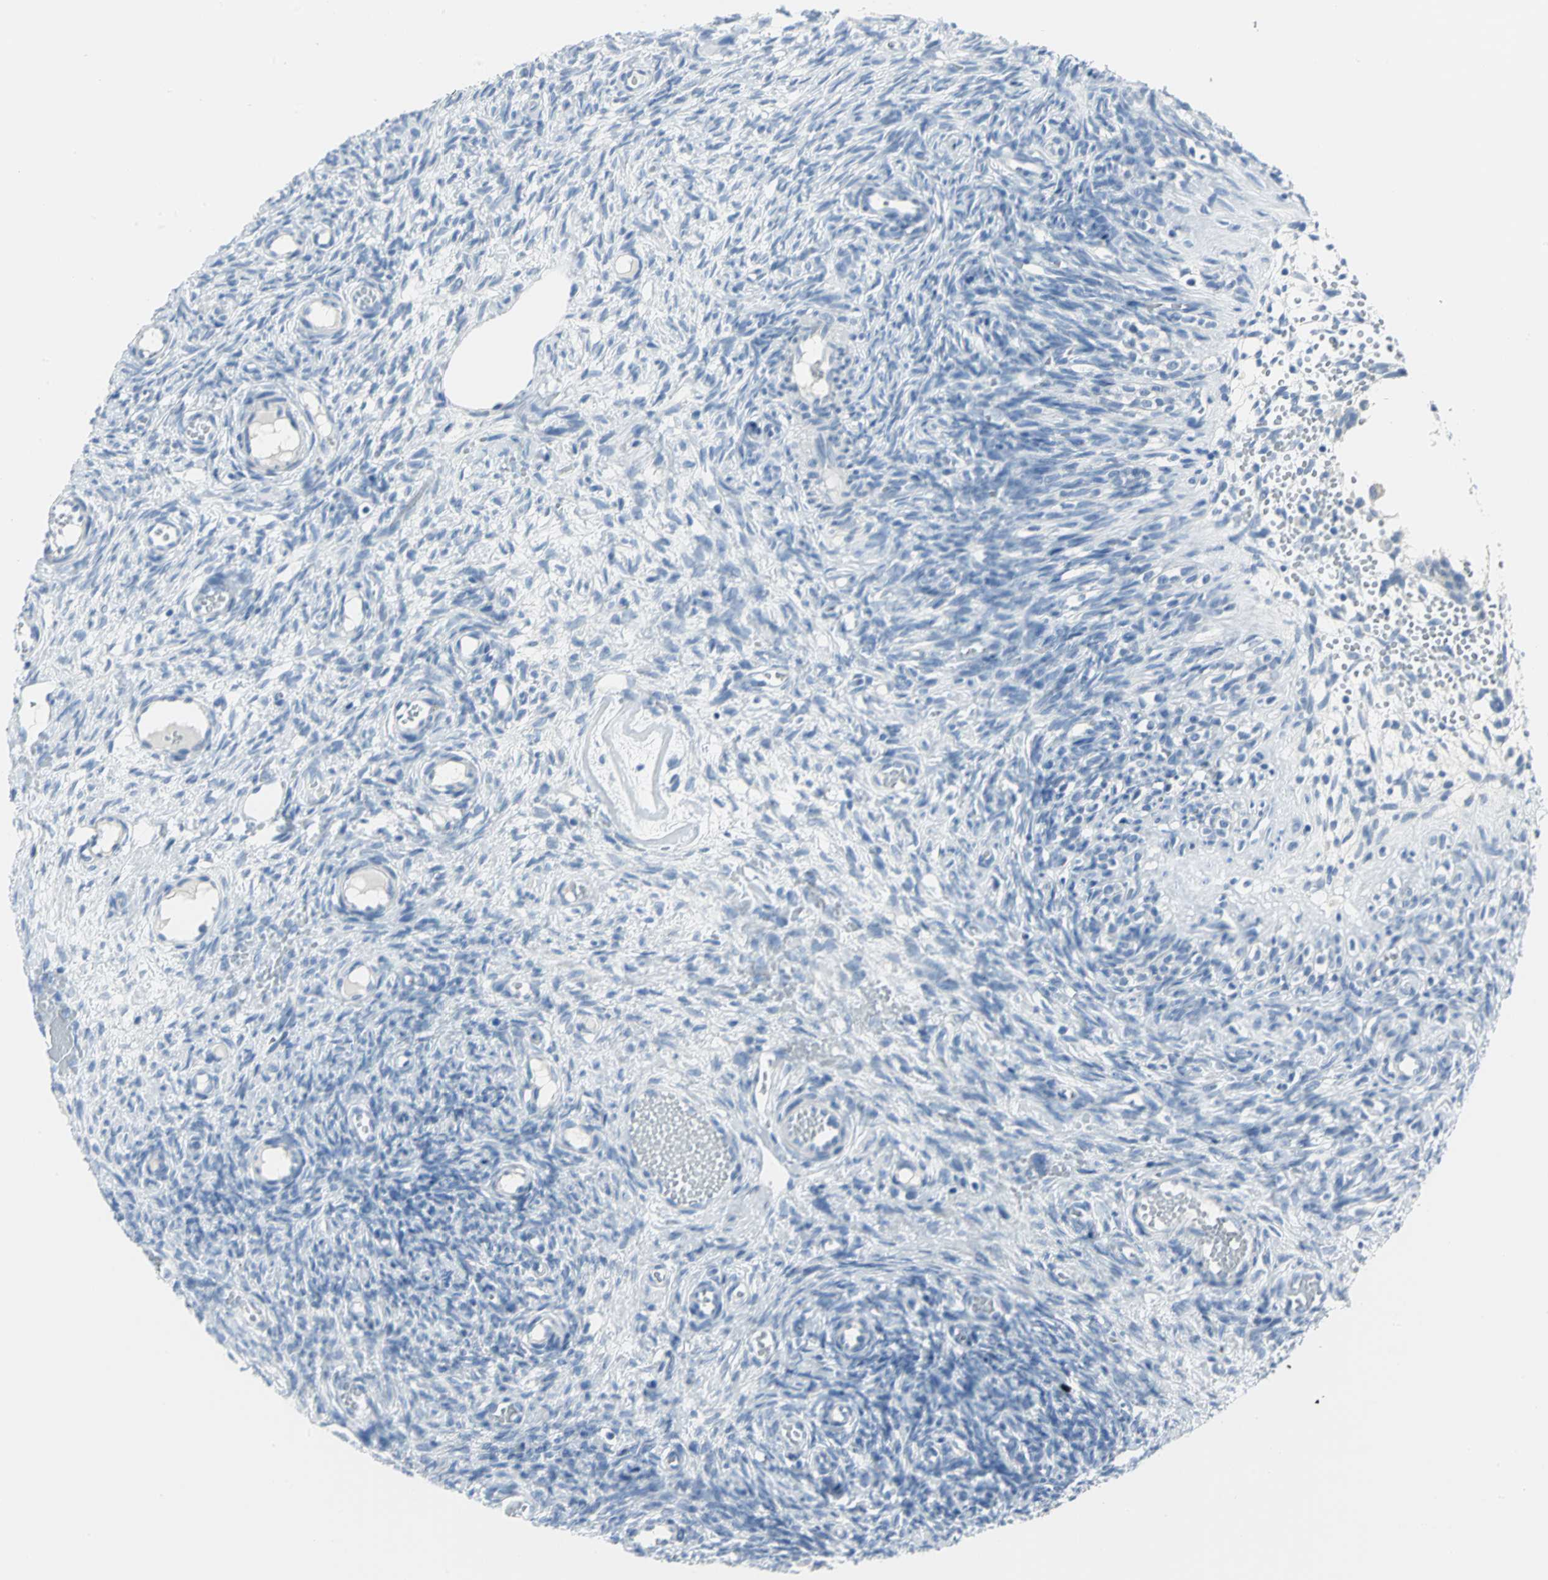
{"staining": {"intensity": "negative", "quantity": "none", "location": "none"}, "tissue": "ovary", "cell_type": "Ovarian stroma cells", "image_type": "normal", "snomed": [{"axis": "morphology", "description": "Normal tissue, NOS"}, {"axis": "topography", "description": "Ovary"}], "caption": "Photomicrograph shows no significant protein positivity in ovarian stroma cells of unremarkable ovary.", "gene": "MCM3", "patient": {"sex": "female", "age": 35}}